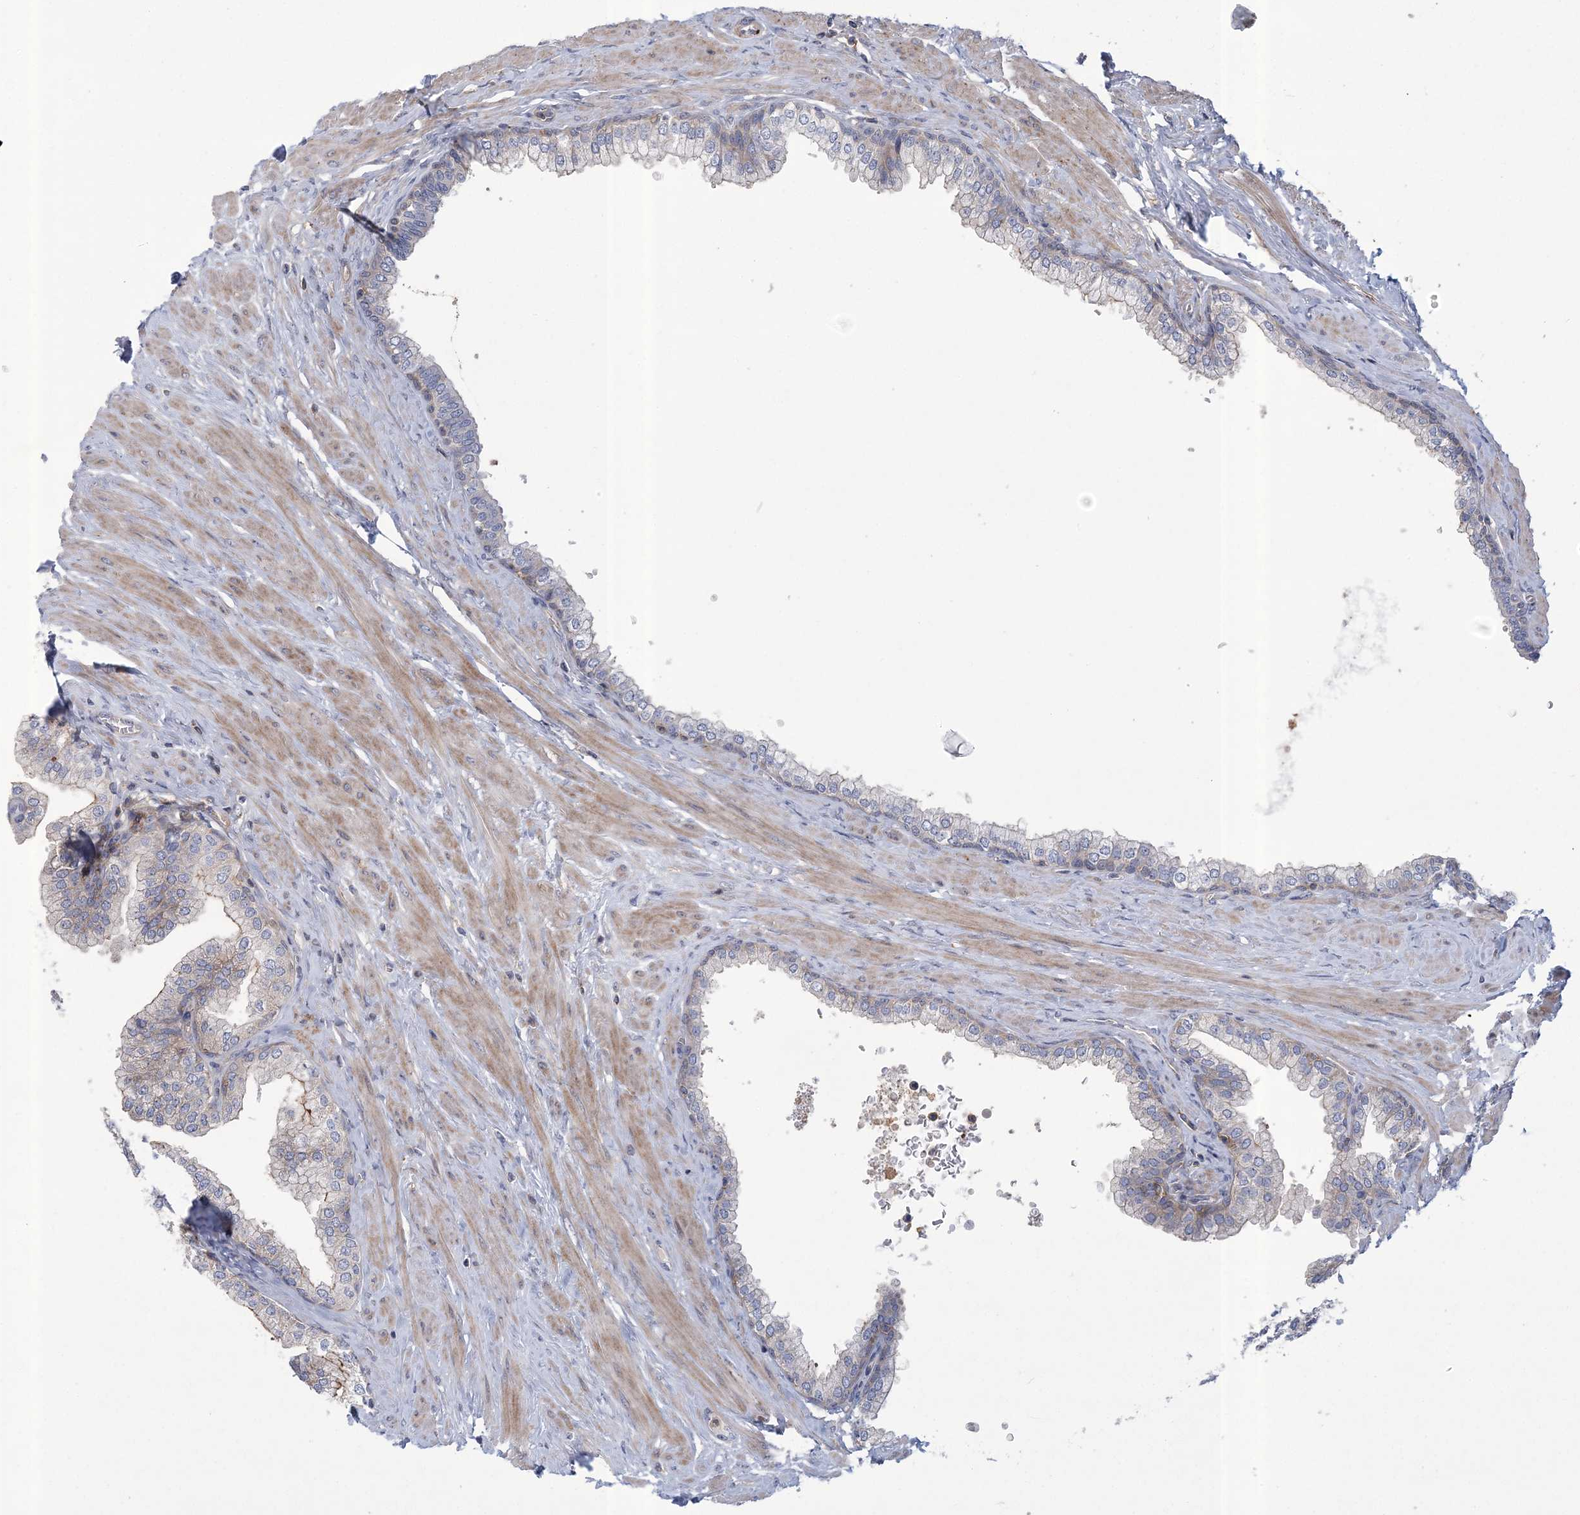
{"staining": {"intensity": "weak", "quantity": "<25%", "location": "cytoplasmic/membranous"}, "tissue": "prostate", "cell_type": "Glandular cells", "image_type": "normal", "snomed": [{"axis": "morphology", "description": "Normal tissue, NOS"}, {"axis": "morphology", "description": "Urothelial carcinoma, Low grade"}, {"axis": "topography", "description": "Urinary bladder"}, {"axis": "topography", "description": "Prostate"}], "caption": "This is an immunohistochemistry (IHC) photomicrograph of unremarkable prostate. There is no expression in glandular cells.", "gene": "ARSJ", "patient": {"sex": "male", "age": 60}}